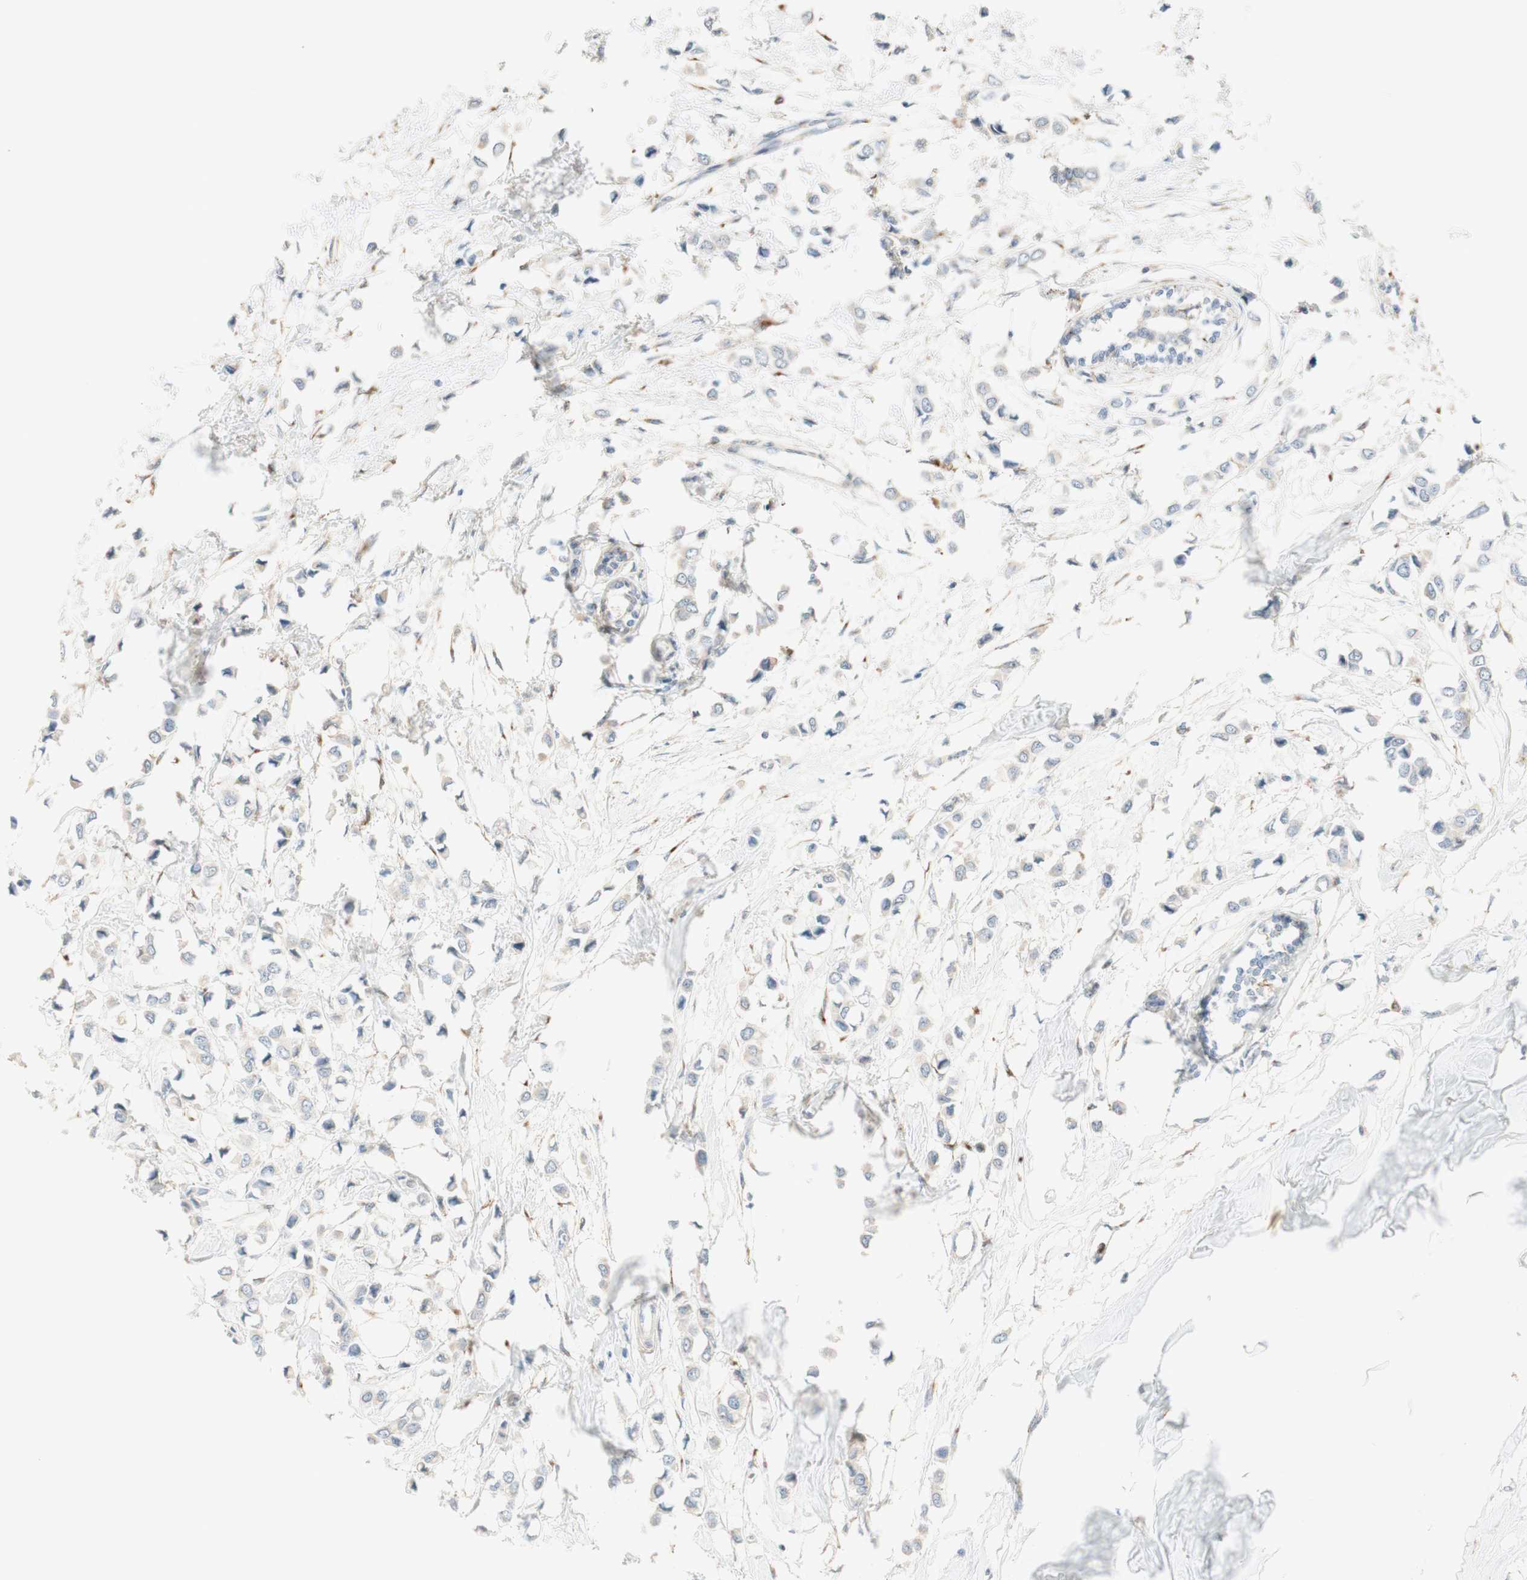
{"staining": {"intensity": "weak", "quantity": "<25%", "location": "cytoplasmic/membranous"}, "tissue": "breast cancer", "cell_type": "Tumor cells", "image_type": "cancer", "snomed": [{"axis": "morphology", "description": "Lobular carcinoma"}, {"axis": "topography", "description": "Breast"}], "caption": "The immunohistochemistry image has no significant staining in tumor cells of breast cancer (lobular carcinoma) tissue. Nuclei are stained in blue.", "gene": "GAPT", "patient": {"sex": "female", "age": 51}}